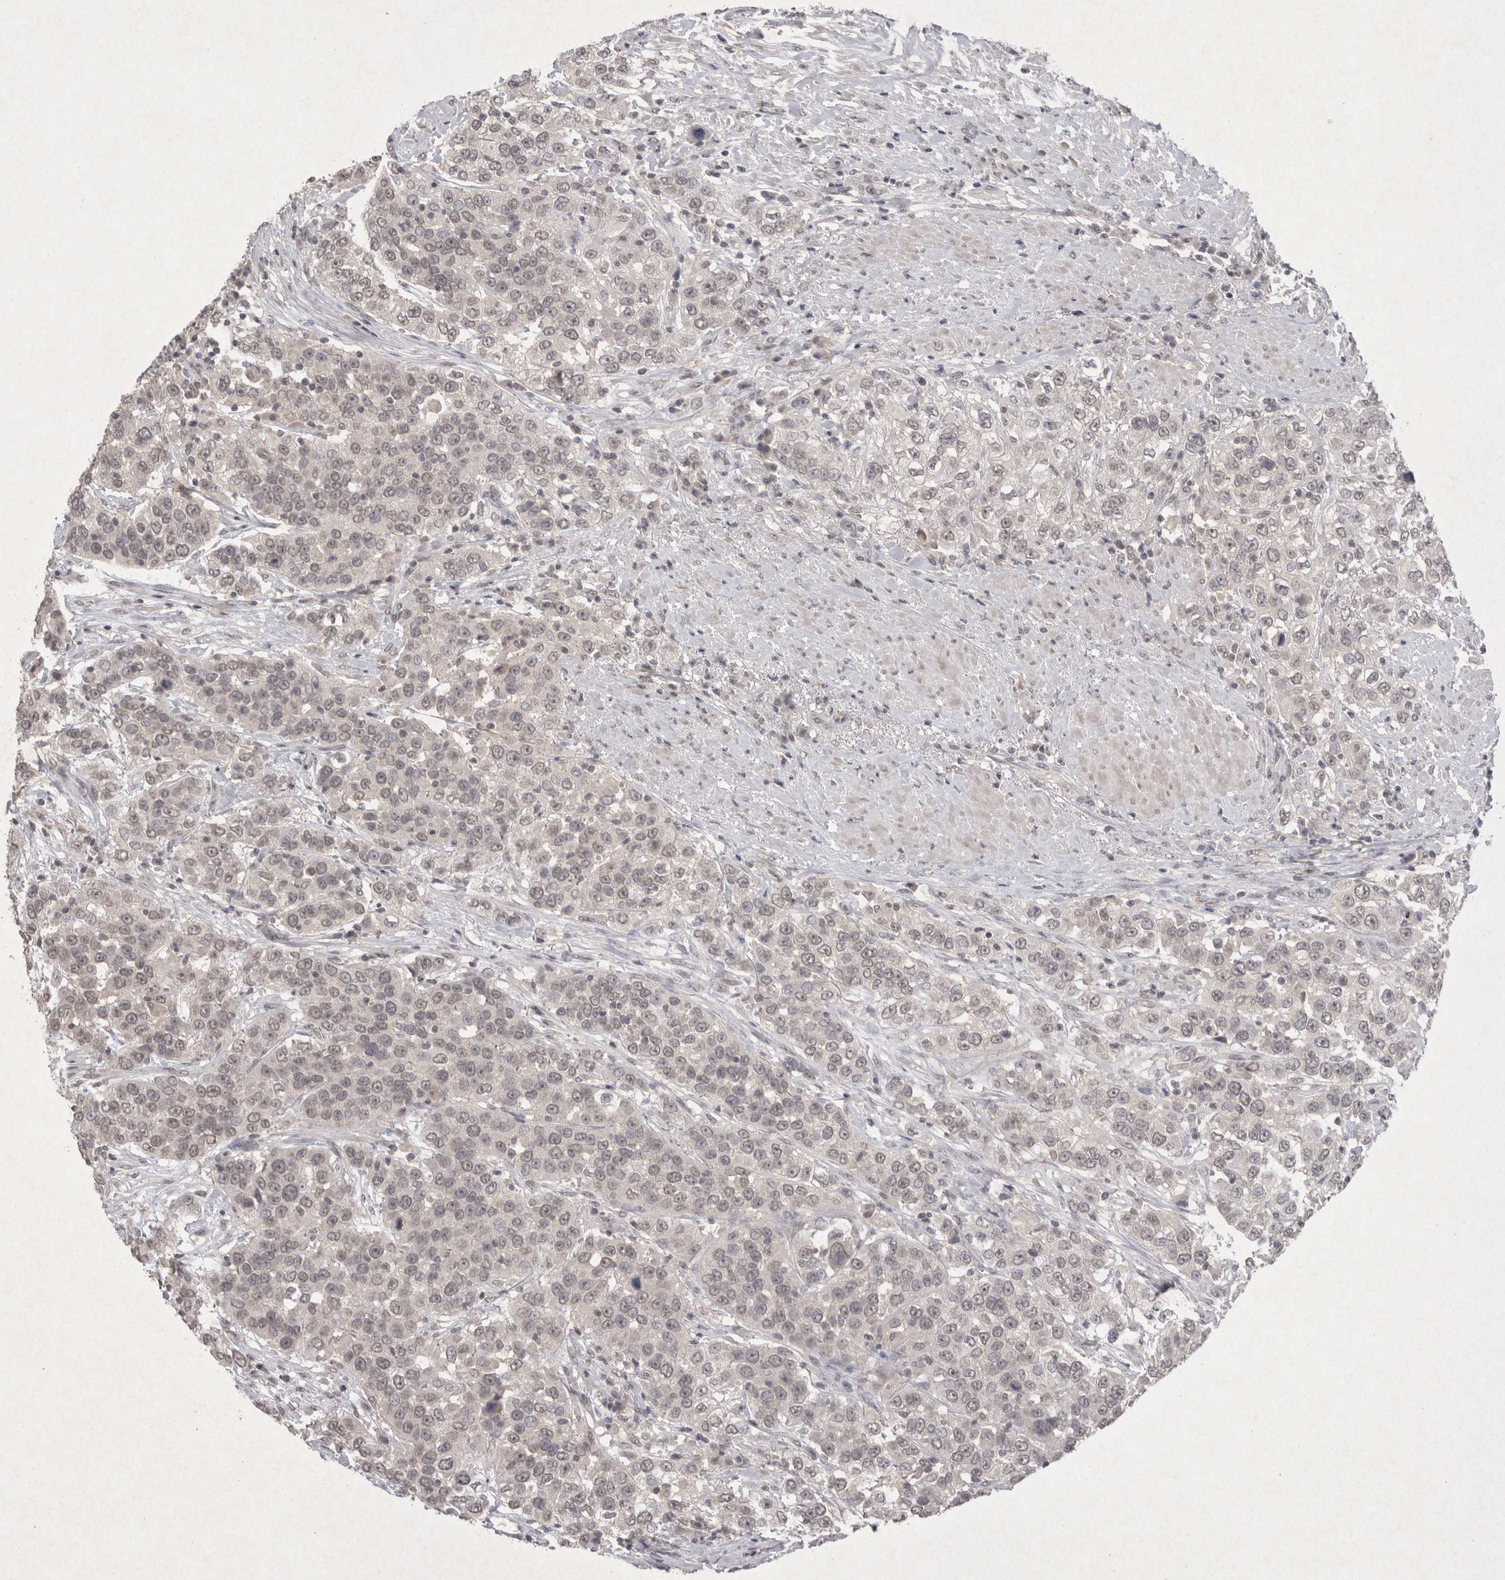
{"staining": {"intensity": "negative", "quantity": "none", "location": "none"}, "tissue": "urothelial cancer", "cell_type": "Tumor cells", "image_type": "cancer", "snomed": [{"axis": "morphology", "description": "Urothelial carcinoma, High grade"}, {"axis": "topography", "description": "Urinary bladder"}], "caption": "This histopathology image is of high-grade urothelial carcinoma stained with immunohistochemistry to label a protein in brown with the nuclei are counter-stained blue. There is no staining in tumor cells.", "gene": "LYVE1", "patient": {"sex": "female", "age": 80}}